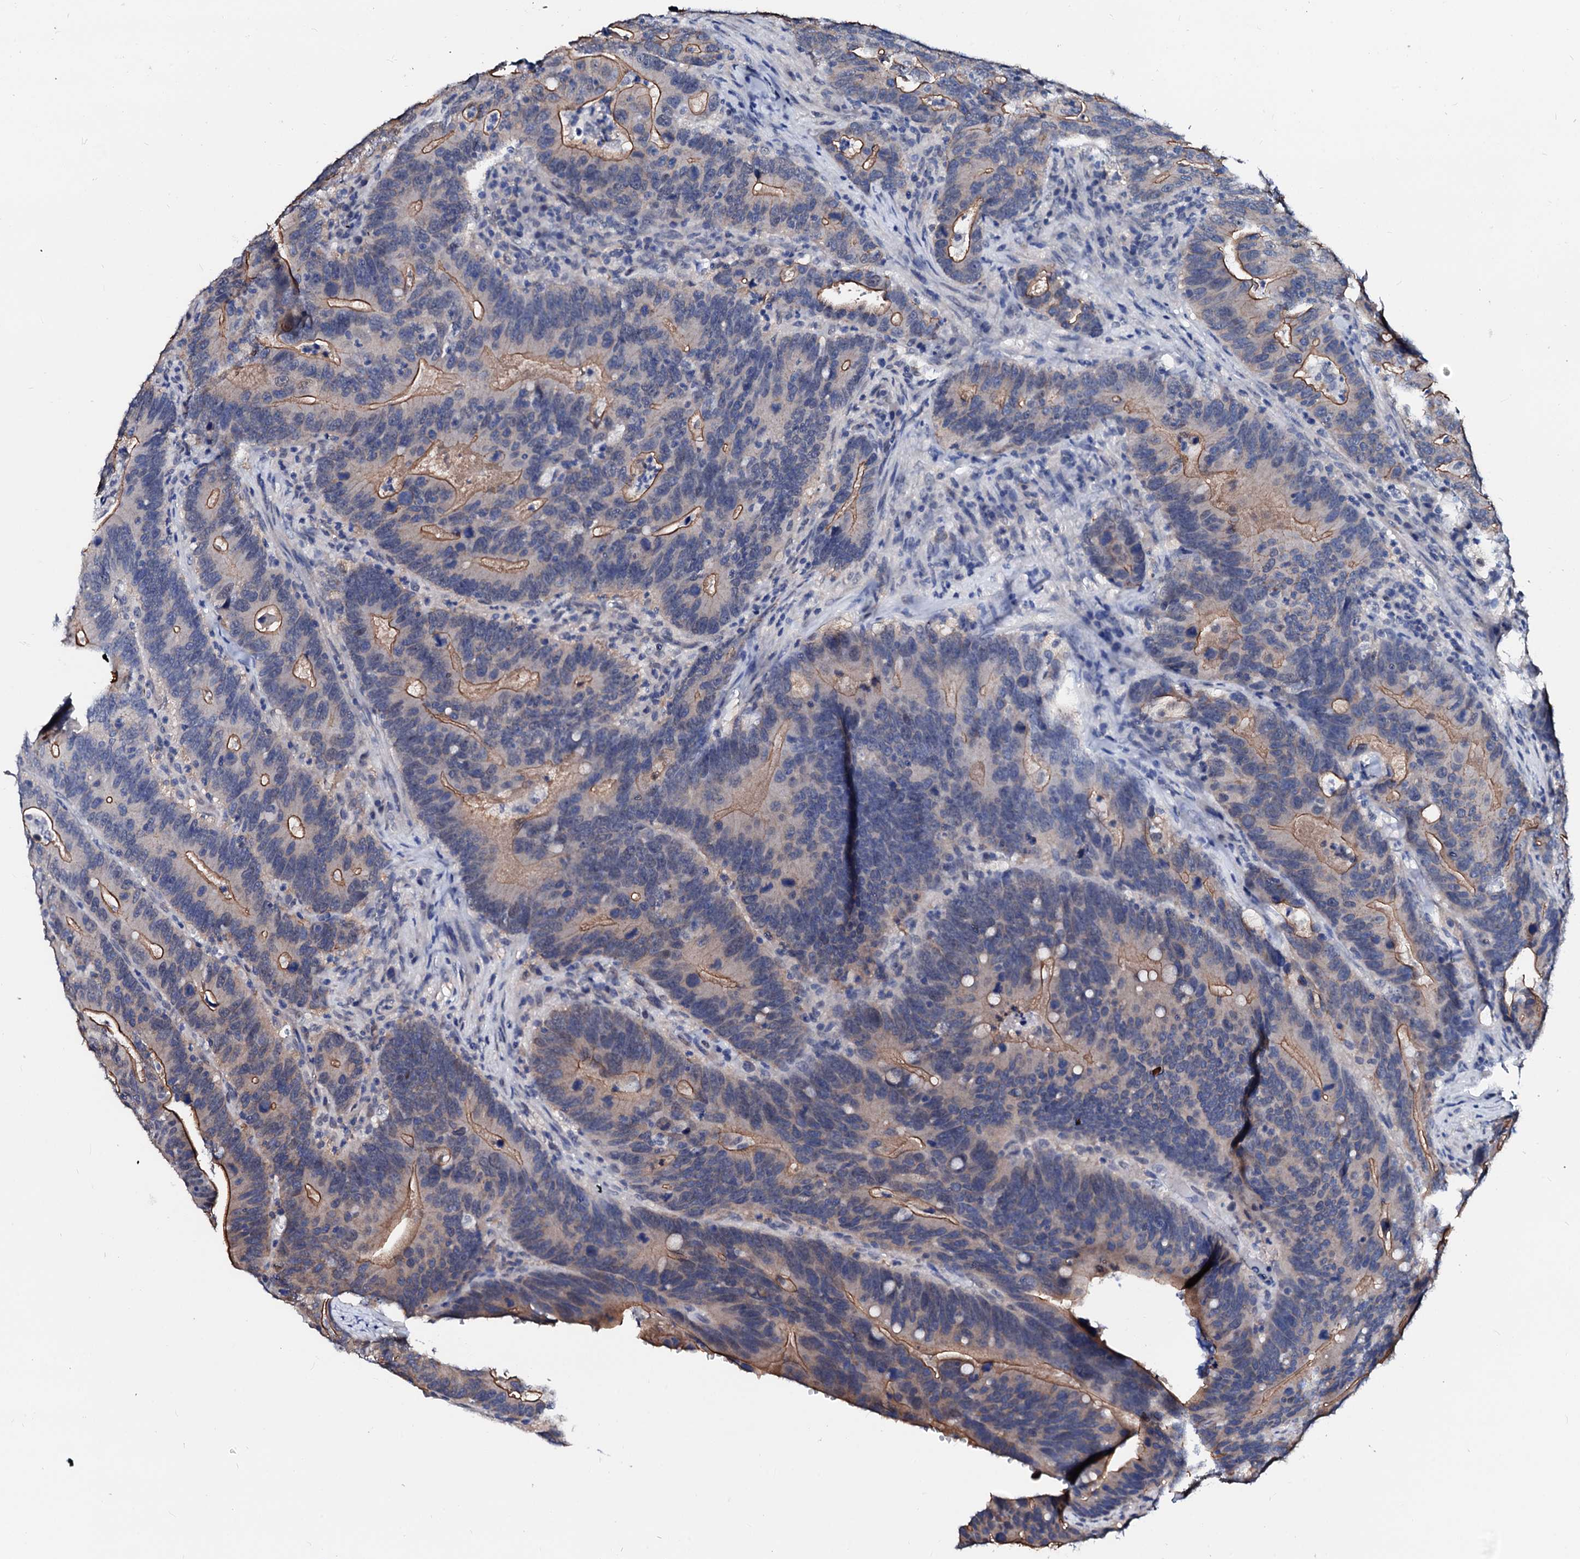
{"staining": {"intensity": "moderate", "quantity": "25%-75%", "location": "cytoplasmic/membranous"}, "tissue": "colorectal cancer", "cell_type": "Tumor cells", "image_type": "cancer", "snomed": [{"axis": "morphology", "description": "Adenocarcinoma, NOS"}, {"axis": "topography", "description": "Colon"}], "caption": "Immunohistochemistry histopathology image of neoplastic tissue: adenocarcinoma (colorectal) stained using immunohistochemistry (IHC) exhibits medium levels of moderate protein expression localized specifically in the cytoplasmic/membranous of tumor cells, appearing as a cytoplasmic/membranous brown color.", "gene": "CSN2", "patient": {"sex": "female", "age": 66}}